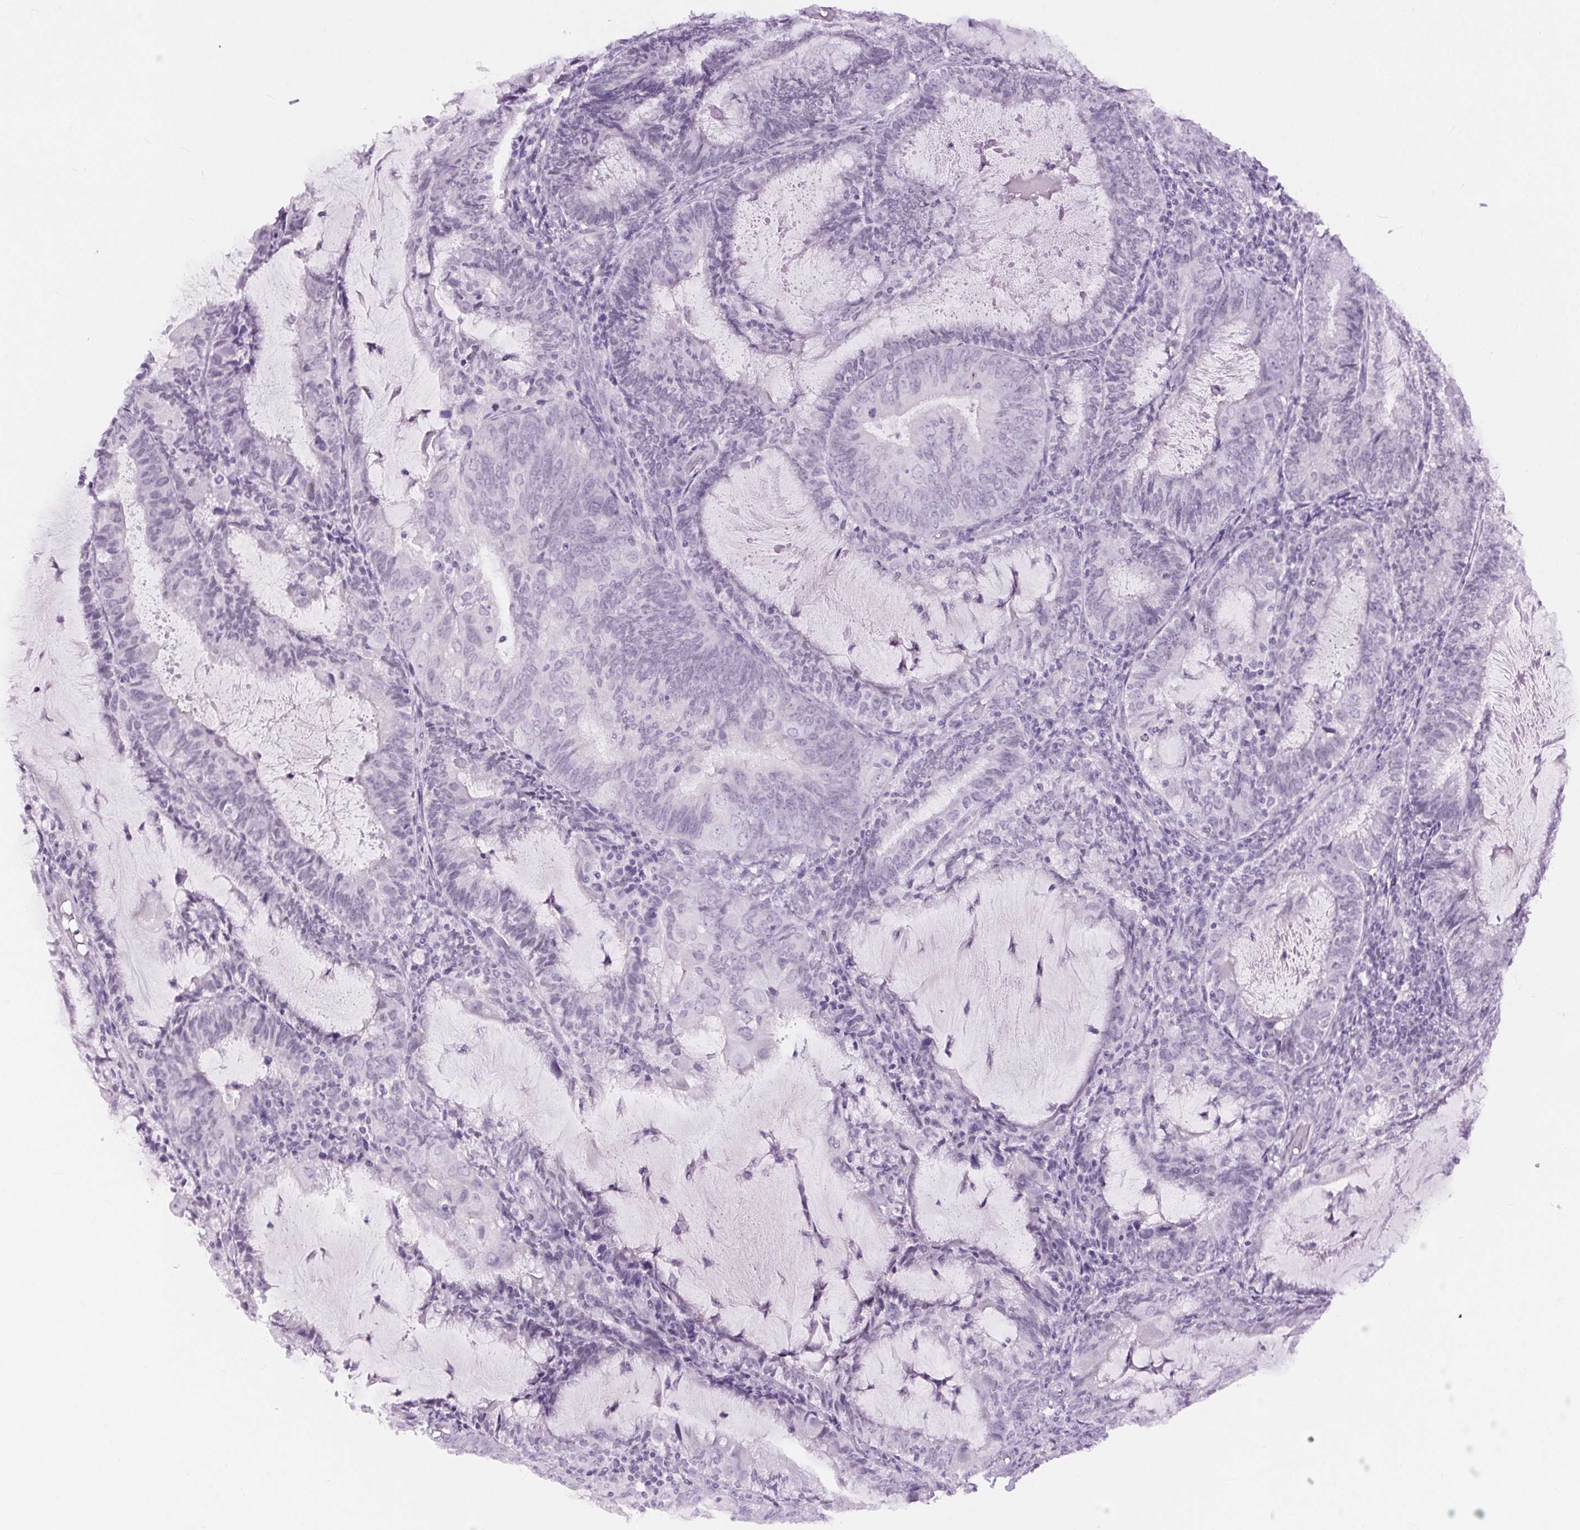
{"staining": {"intensity": "negative", "quantity": "none", "location": "none"}, "tissue": "endometrial cancer", "cell_type": "Tumor cells", "image_type": "cancer", "snomed": [{"axis": "morphology", "description": "Adenocarcinoma, NOS"}, {"axis": "topography", "description": "Endometrium"}], "caption": "Immunohistochemical staining of human endometrial cancer exhibits no significant staining in tumor cells.", "gene": "BEND2", "patient": {"sex": "female", "age": 81}}